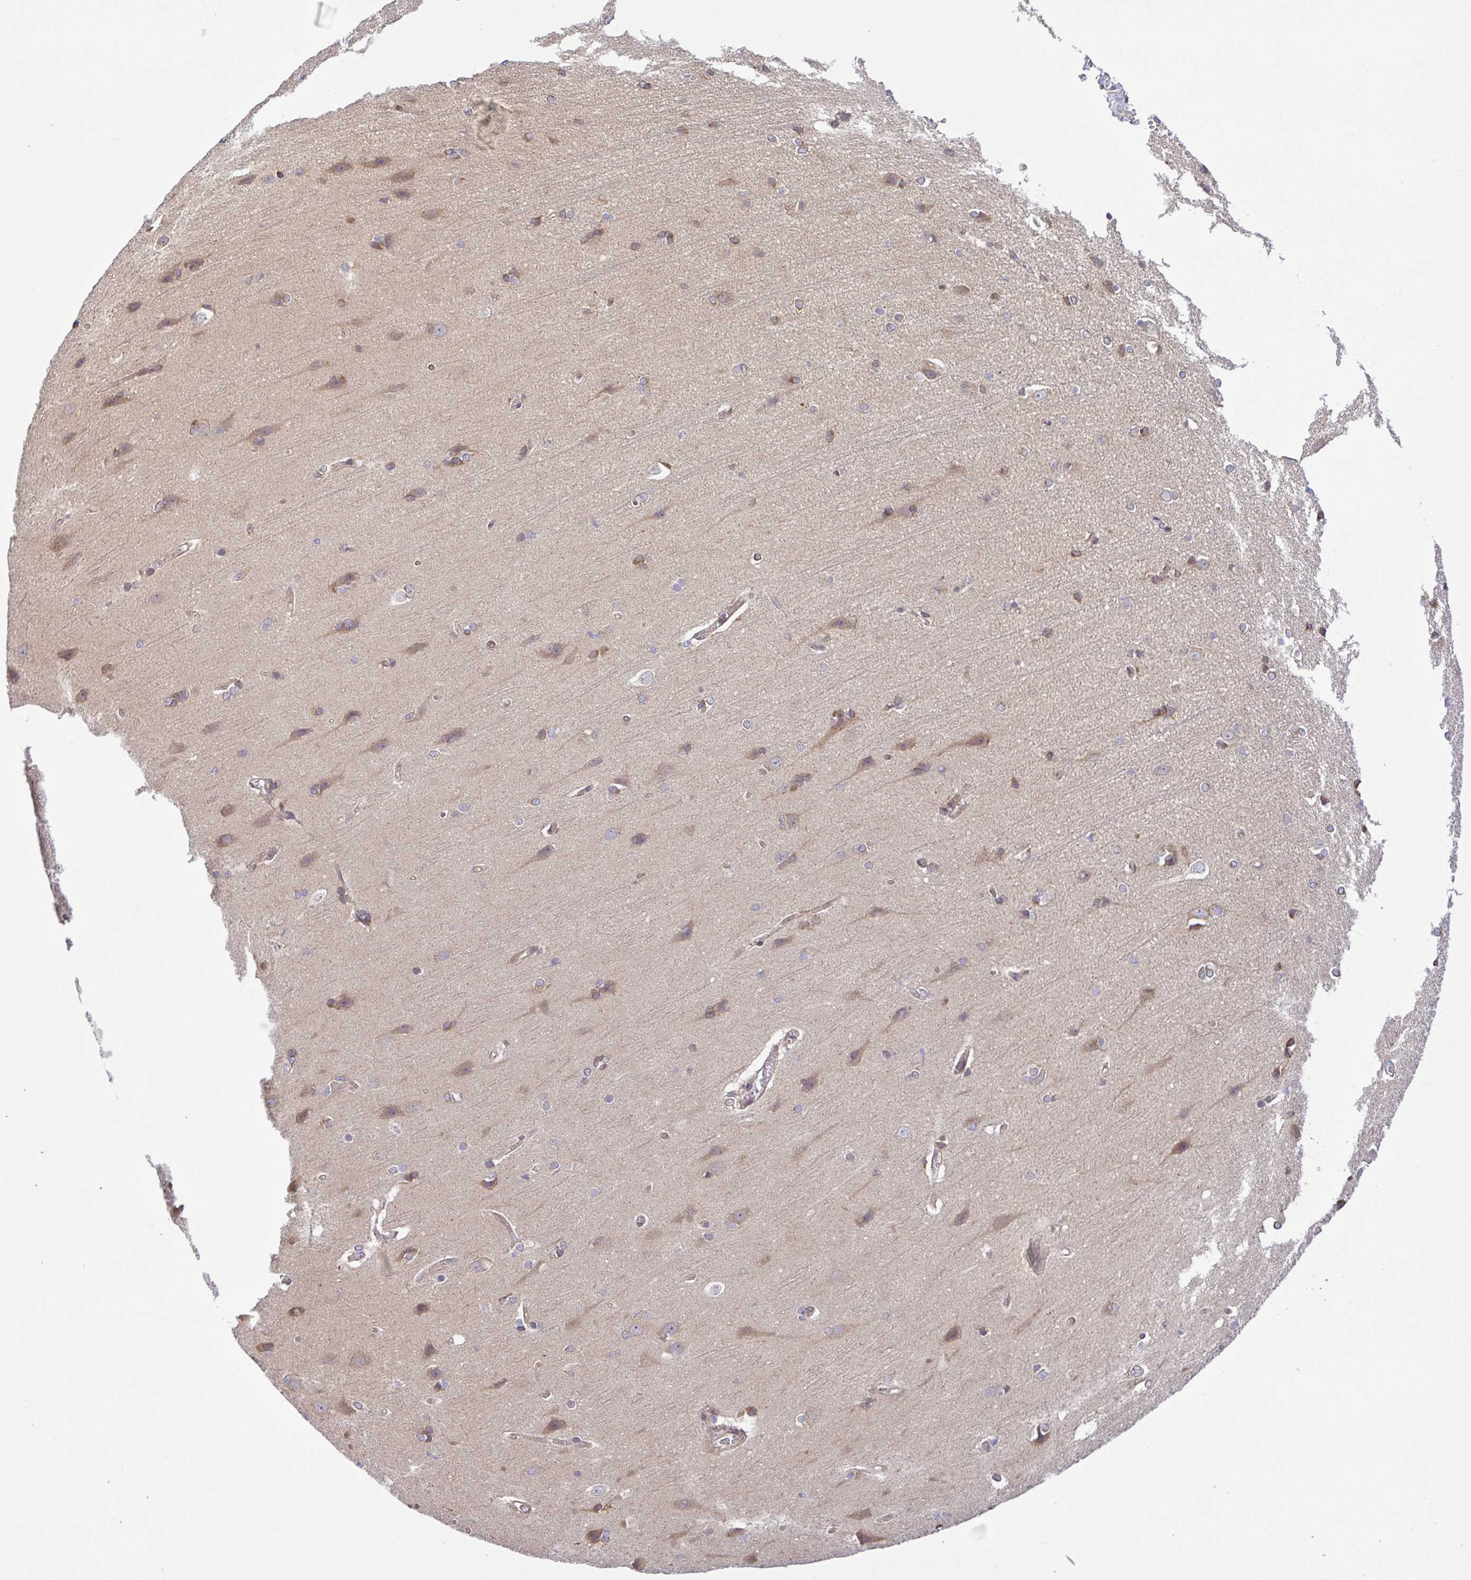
{"staining": {"intensity": "weak", "quantity": ">75%", "location": "cytoplasmic/membranous"}, "tissue": "cerebral cortex", "cell_type": "Endothelial cells", "image_type": "normal", "snomed": [{"axis": "morphology", "description": "Normal tissue, NOS"}, {"axis": "topography", "description": "Cerebral cortex"}], "caption": "The immunohistochemical stain shows weak cytoplasmic/membranous staining in endothelial cells of unremarkable cerebral cortex.", "gene": "UBE4A", "patient": {"sex": "male", "age": 37}}